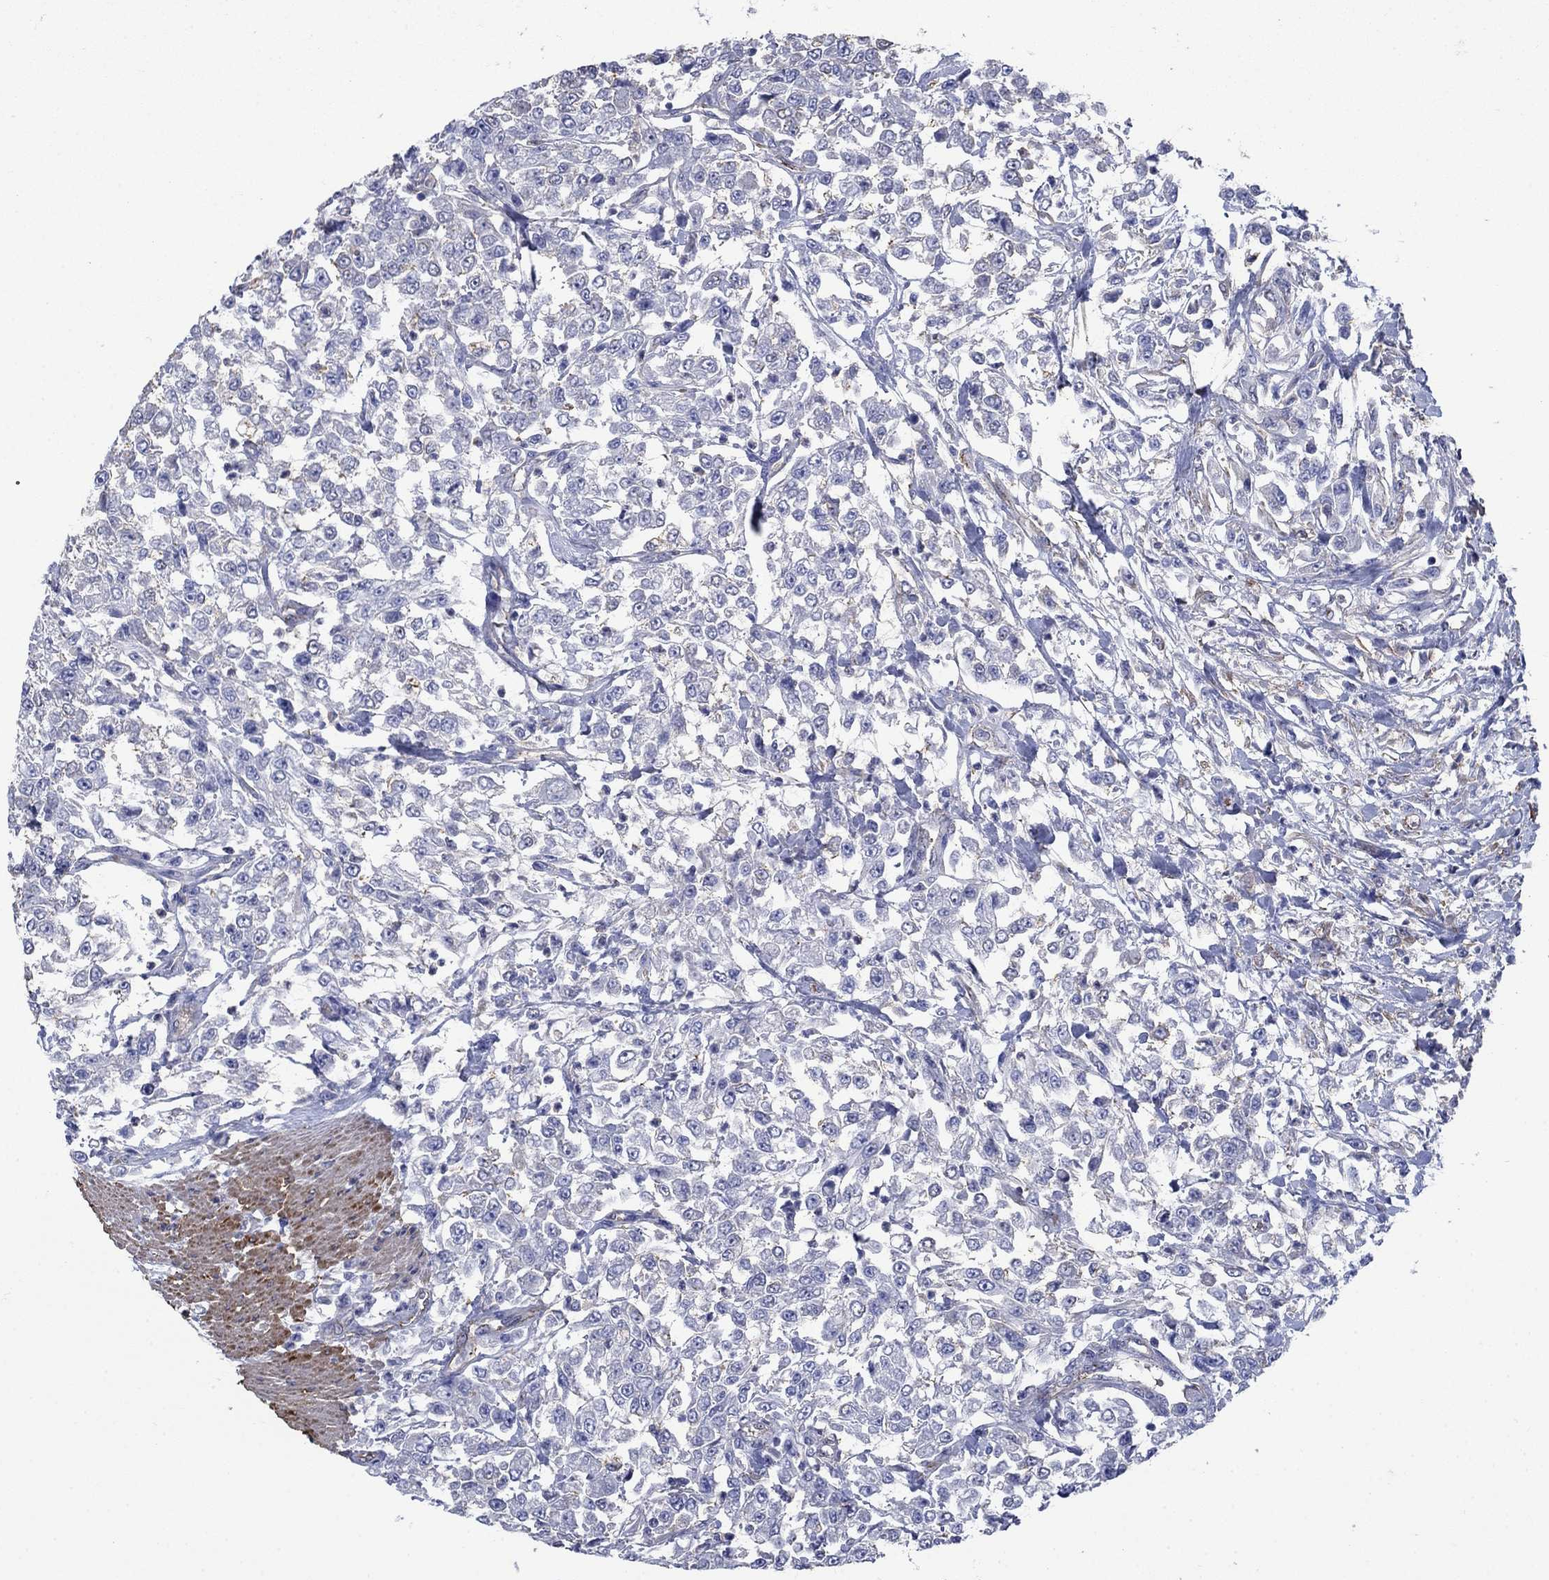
{"staining": {"intensity": "negative", "quantity": "none", "location": "none"}, "tissue": "urothelial cancer", "cell_type": "Tumor cells", "image_type": "cancer", "snomed": [{"axis": "morphology", "description": "Urothelial carcinoma, High grade"}, {"axis": "topography", "description": "Urinary bladder"}], "caption": "This is an immunohistochemistry photomicrograph of human urothelial cancer. There is no staining in tumor cells.", "gene": "FLNC", "patient": {"sex": "male", "age": 46}}